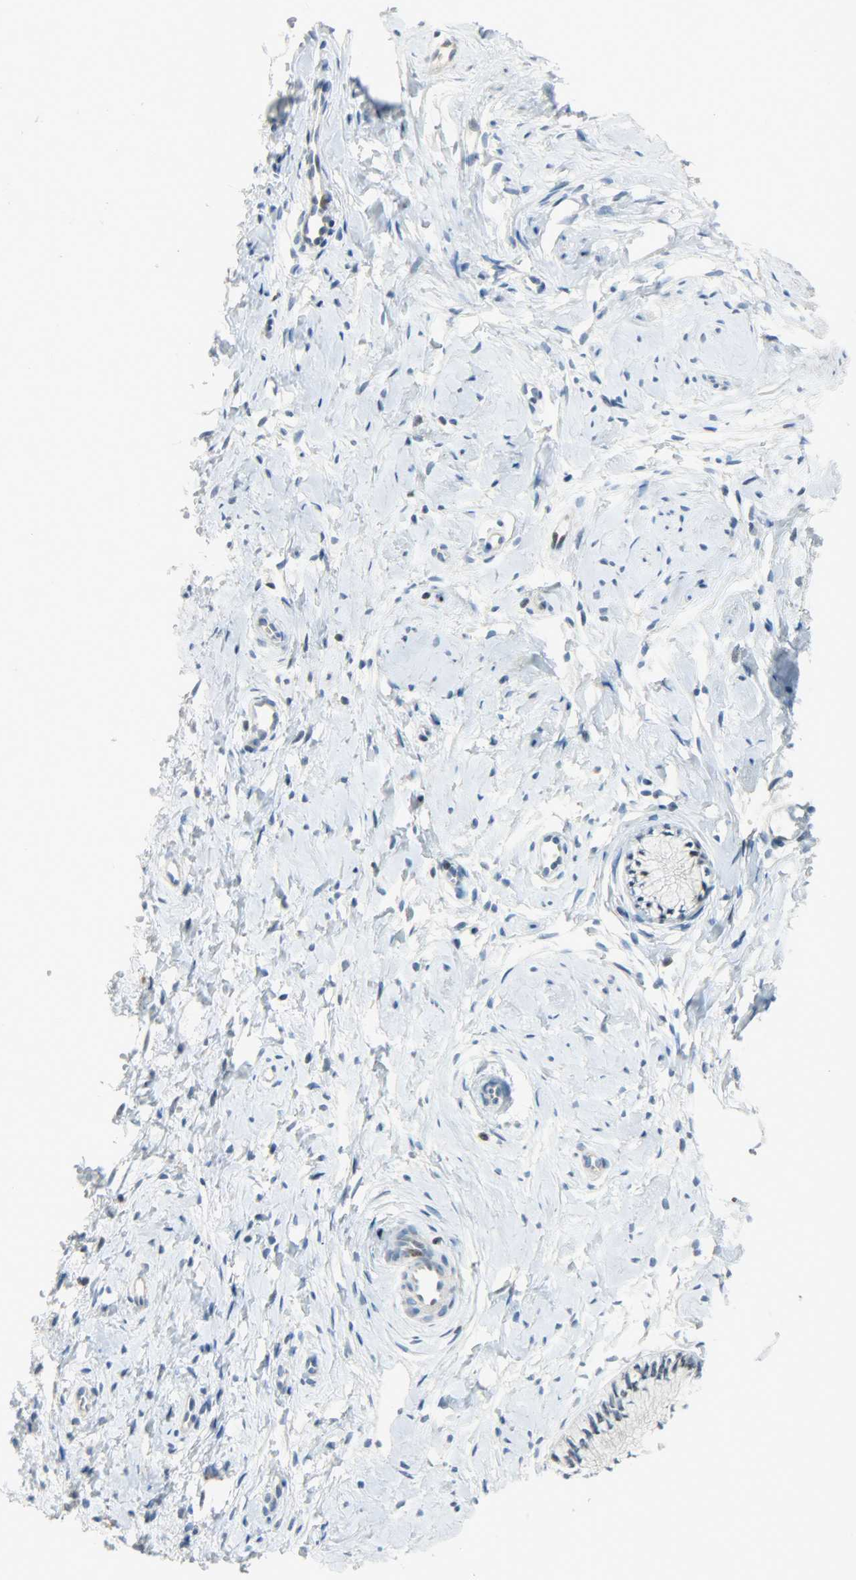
{"staining": {"intensity": "moderate", "quantity": ">75%", "location": "nuclear"}, "tissue": "cervix", "cell_type": "Glandular cells", "image_type": "normal", "snomed": [{"axis": "morphology", "description": "Normal tissue, NOS"}, {"axis": "topography", "description": "Cervix"}], "caption": "Unremarkable cervix was stained to show a protein in brown. There is medium levels of moderate nuclear staining in approximately >75% of glandular cells. The staining is performed using DAB brown chromogen to label protein expression. The nuclei are counter-stained blue using hematoxylin.", "gene": "JUNB", "patient": {"sex": "female", "age": 46}}